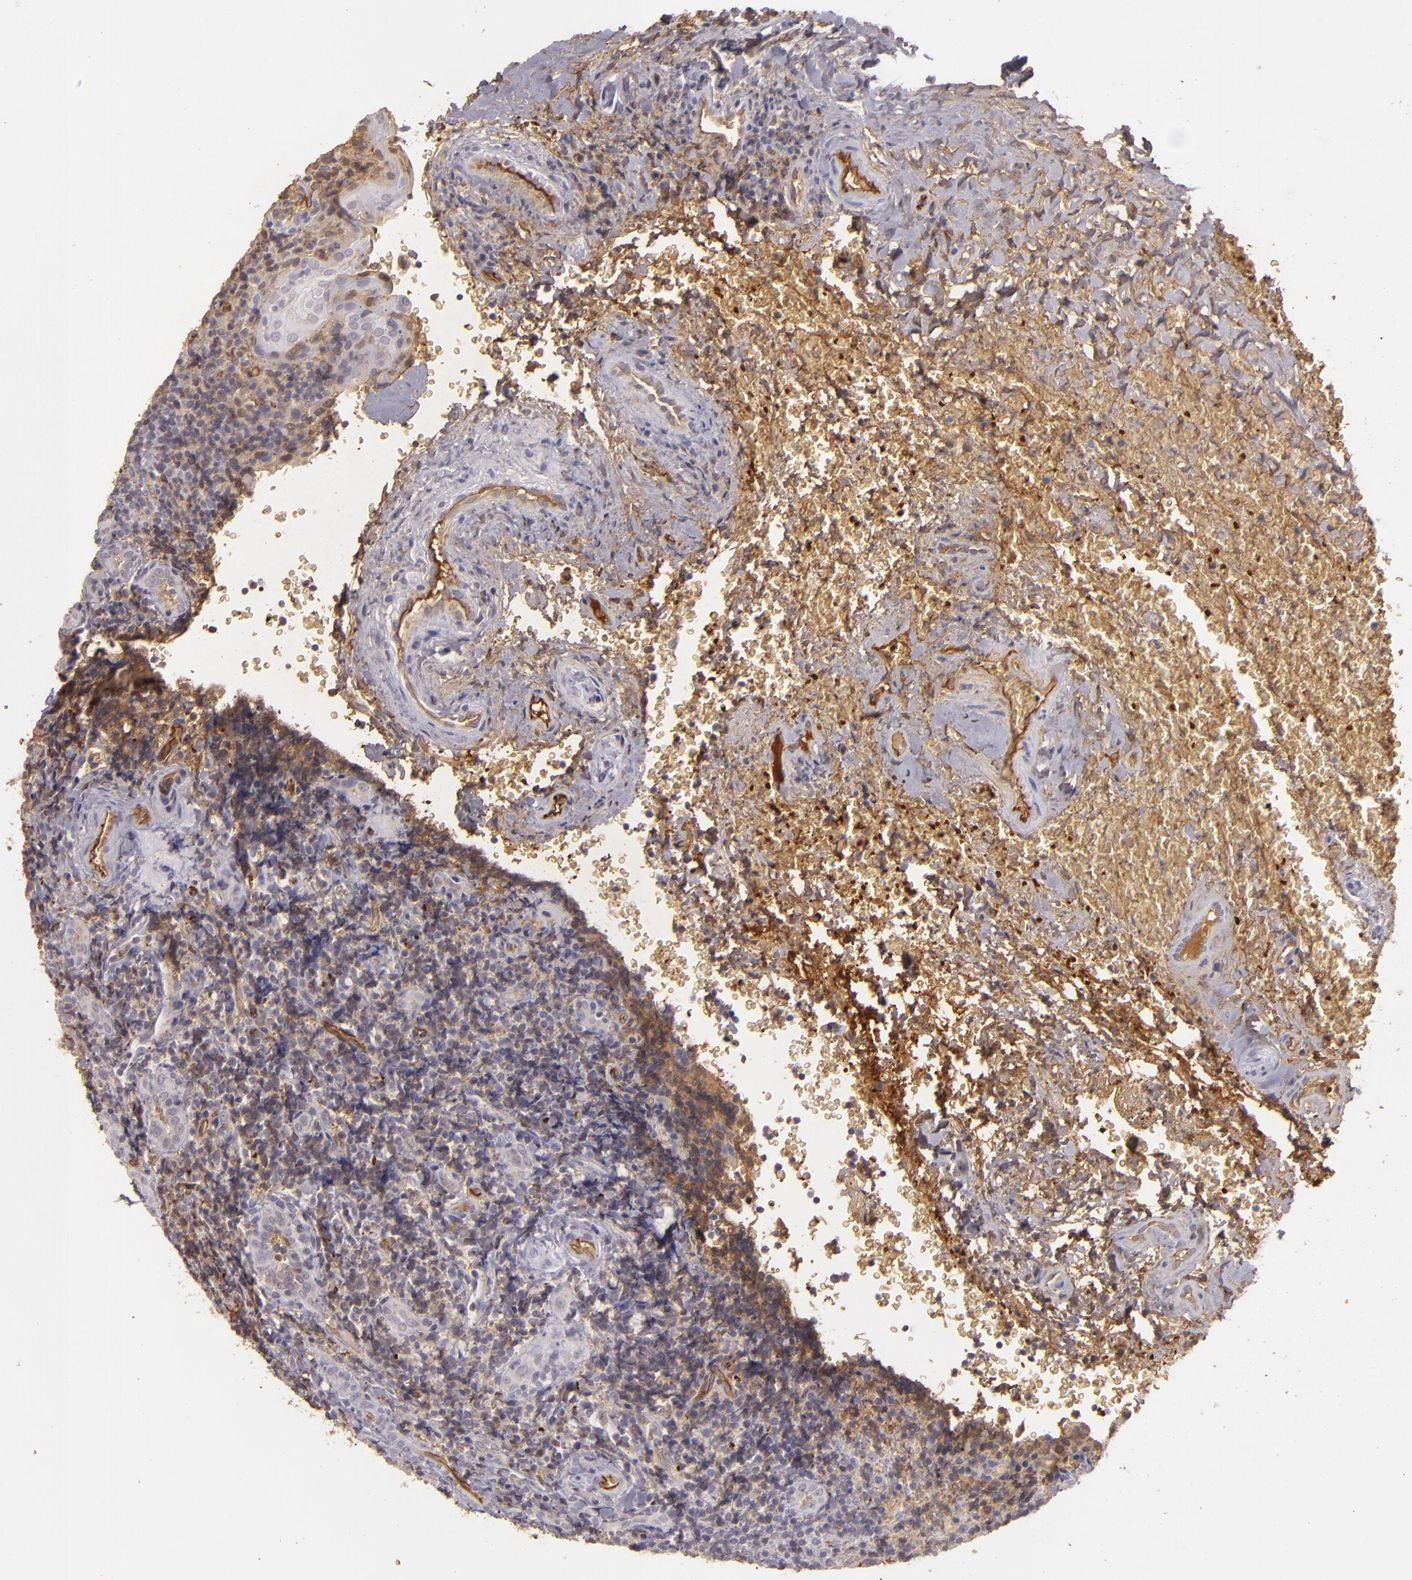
{"staining": {"intensity": "negative", "quantity": "none", "location": "none"}, "tissue": "tonsil", "cell_type": "Germinal center cells", "image_type": "normal", "snomed": [{"axis": "morphology", "description": "Normal tissue, NOS"}, {"axis": "topography", "description": "Tonsil"}], "caption": "Immunohistochemistry (IHC) of normal tonsil reveals no staining in germinal center cells.", "gene": "ACE", "patient": {"sex": "male", "age": 20}}